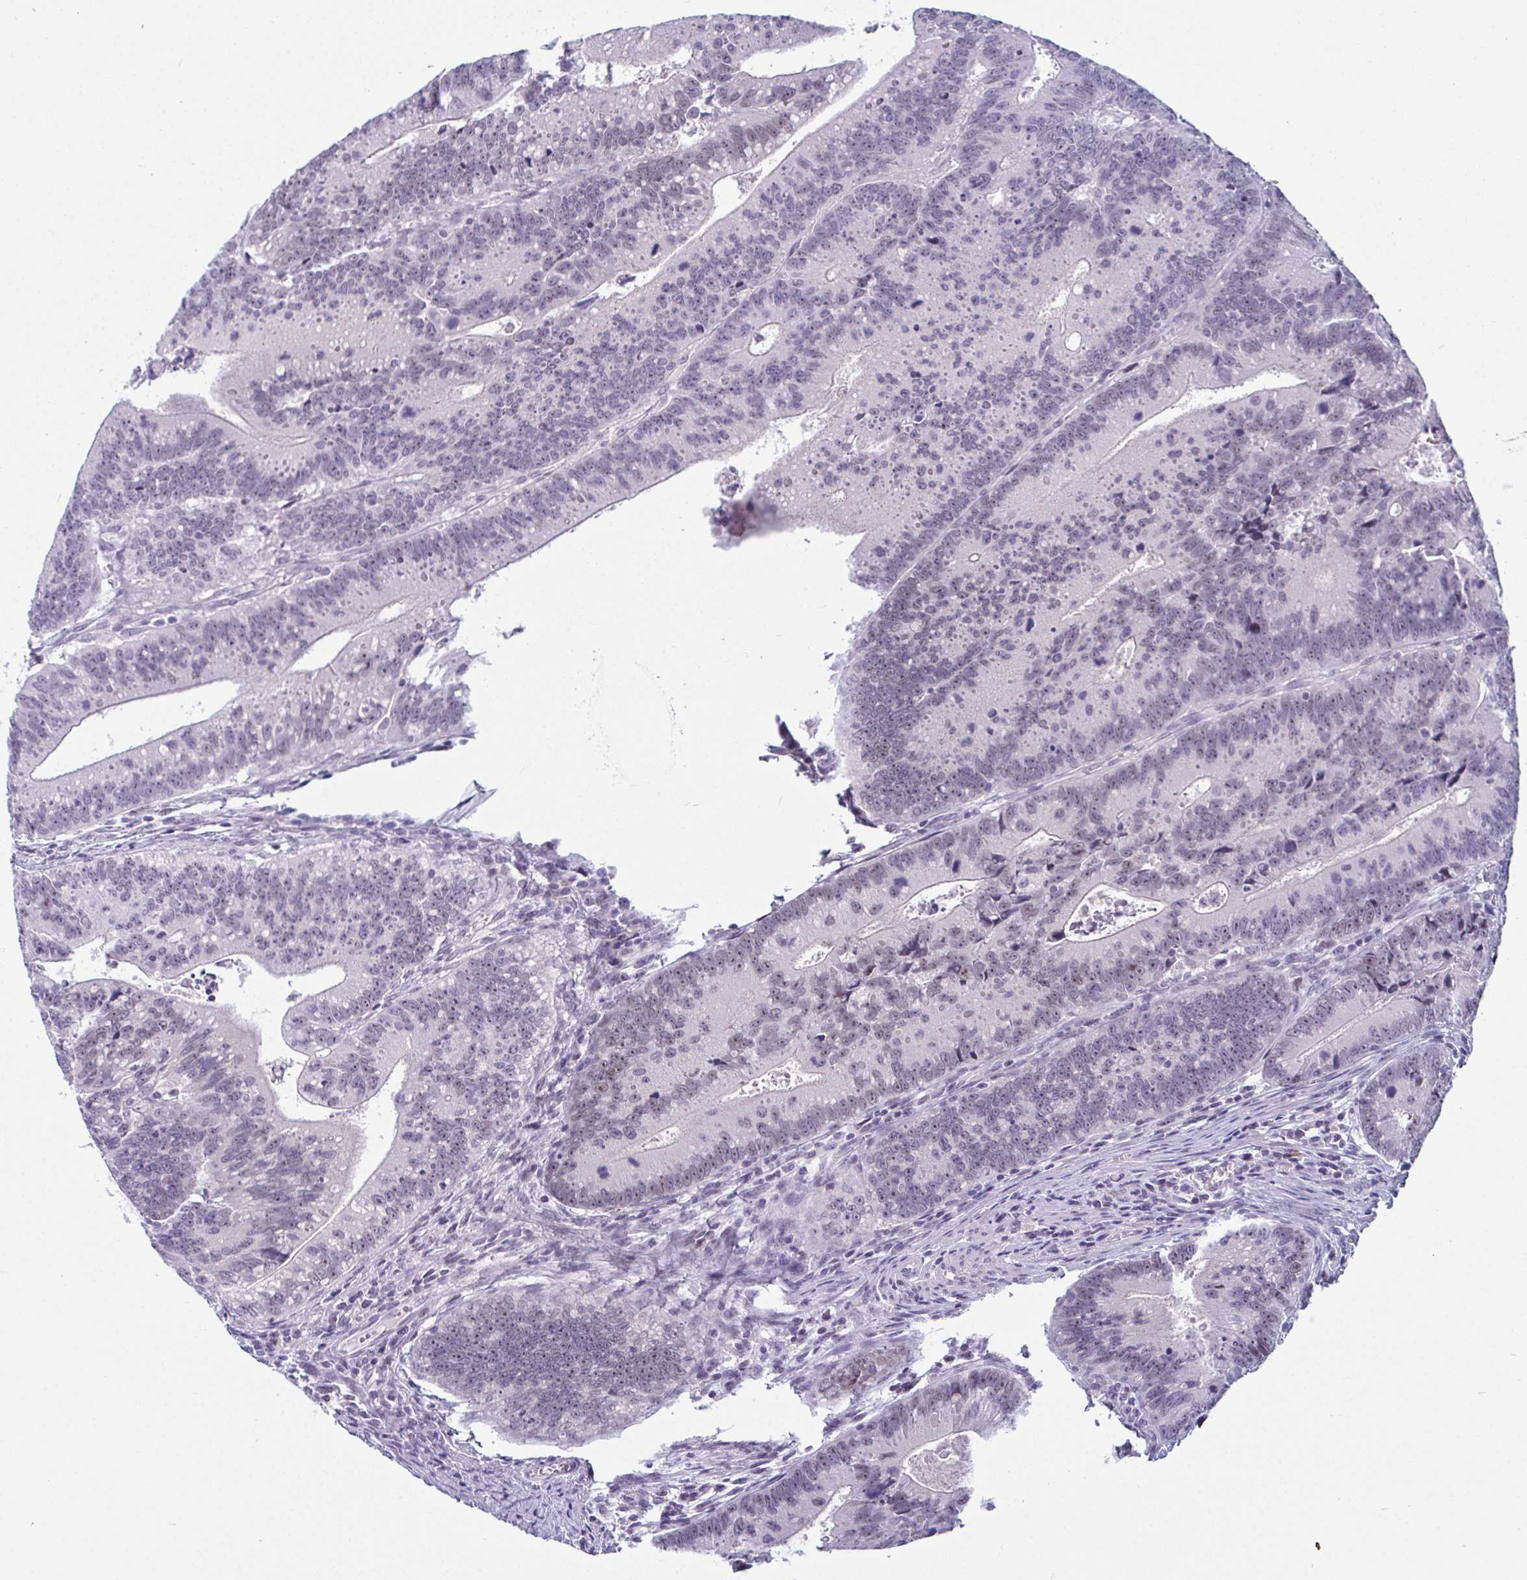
{"staining": {"intensity": "negative", "quantity": "none", "location": "none"}, "tissue": "colorectal cancer", "cell_type": "Tumor cells", "image_type": "cancer", "snomed": [{"axis": "morphology", "description": "Adenocarcinoma, NOS"}, {"axis": "topography", "description": "Rectum"}], "caption": "Human colorectal cancer stained for a protein using immunohistochemistry (IHC) demonstrates no expression in tumor cells.", "gene": "USP35", "patient": {"sex": "female", "age": 81}}